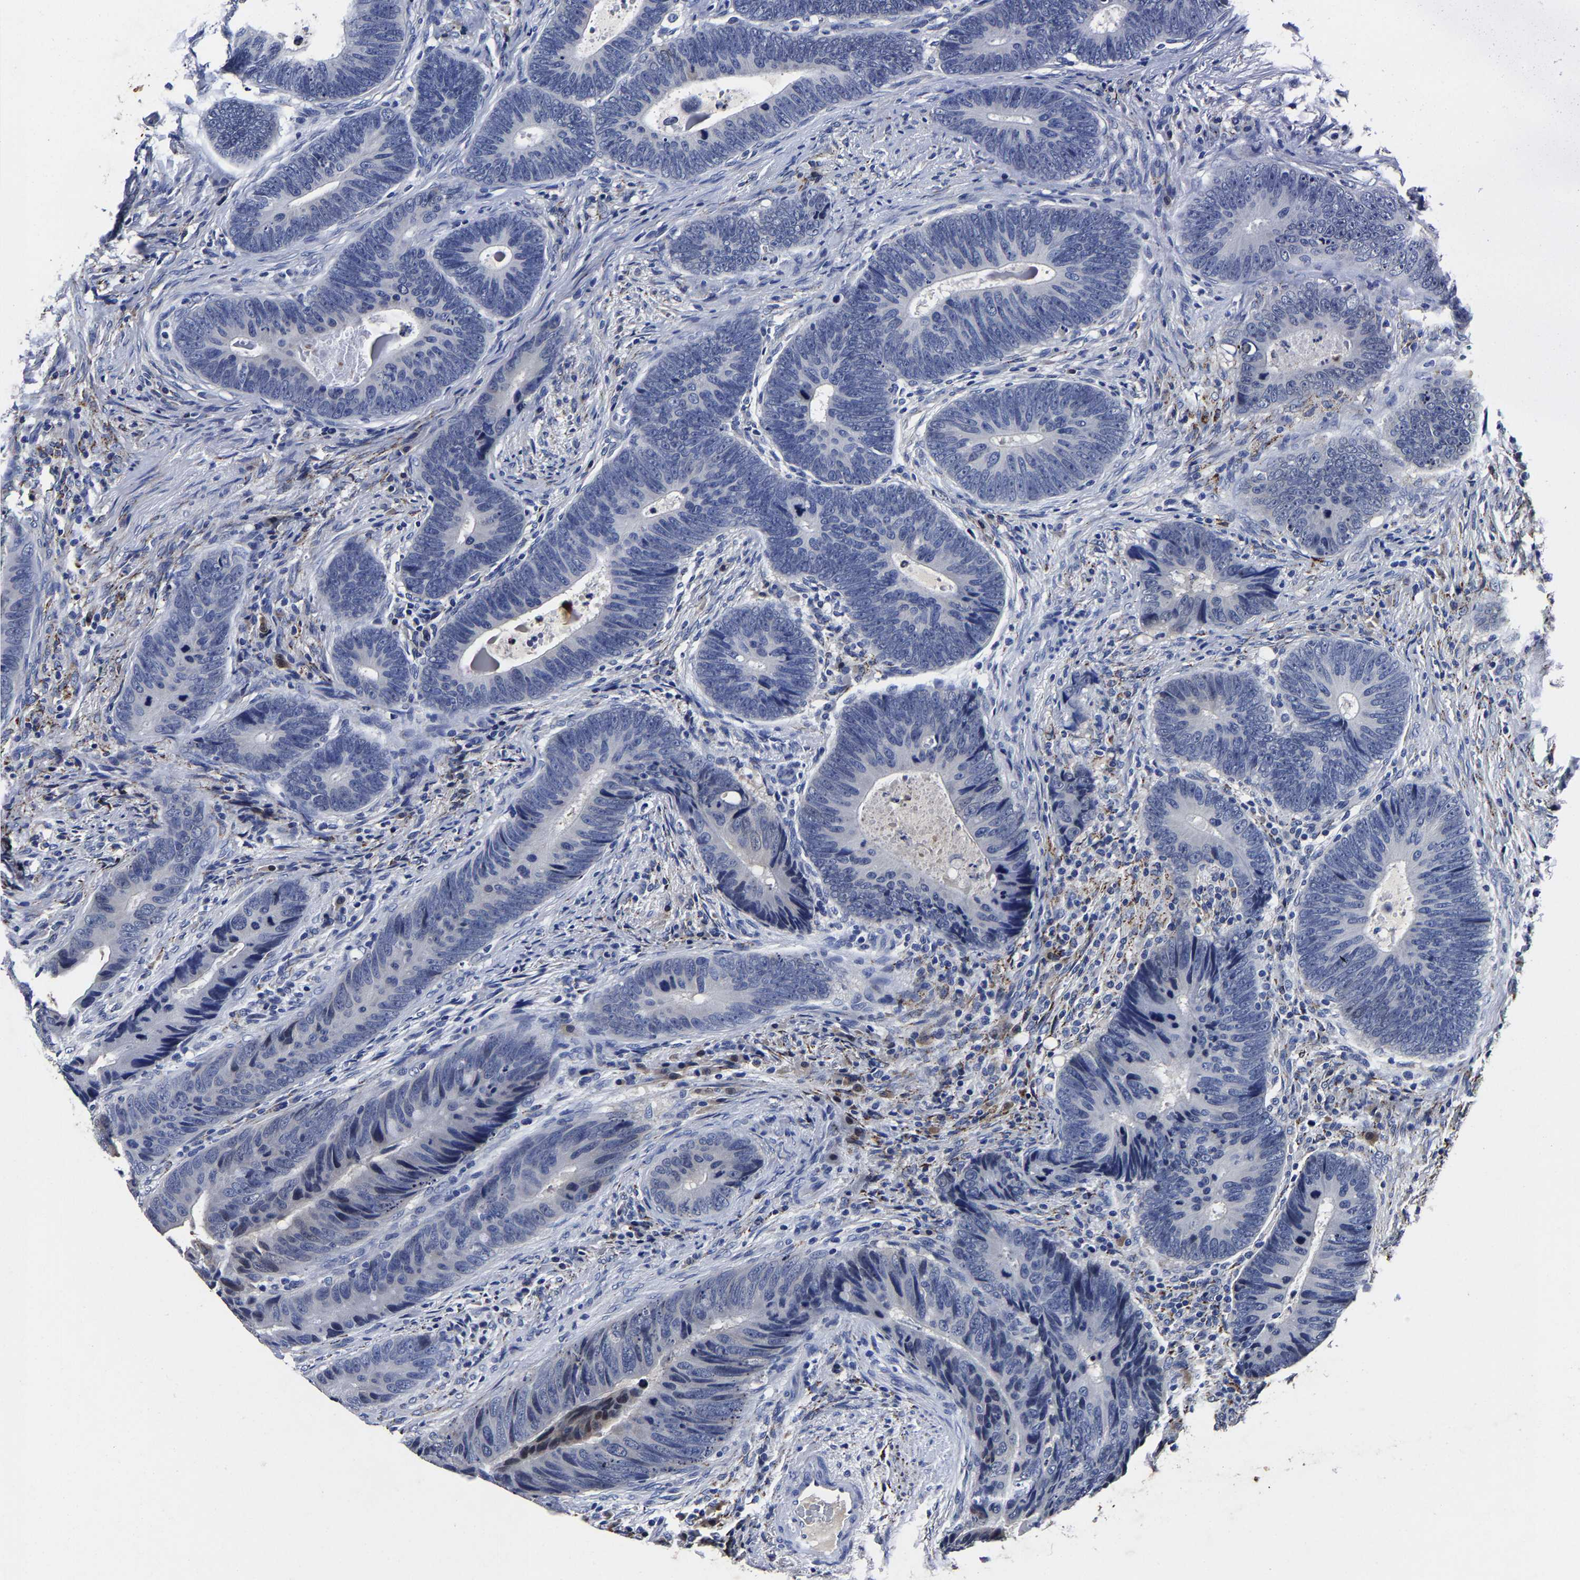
{"staining": {"intensity": "negative", "quantity": "none", "location": "none"}, "tissue": "colorectal cancer", "cell_type": "Tumor cells", "image_type": "cancer", "snomed": [{"axis": "morphology", "description": "Adenocarcinoma, NOS"}, {"axis": "topography", "description": "Colon"}], "caption": "Protein analysis of colorectal cancer (adenocarcinoma) reveals no significant expression in tumor cells. (DAB immunohistochemistry, high magnification).", "gene": "PSPH", "patient": {"sex": "male", "age": 56}}